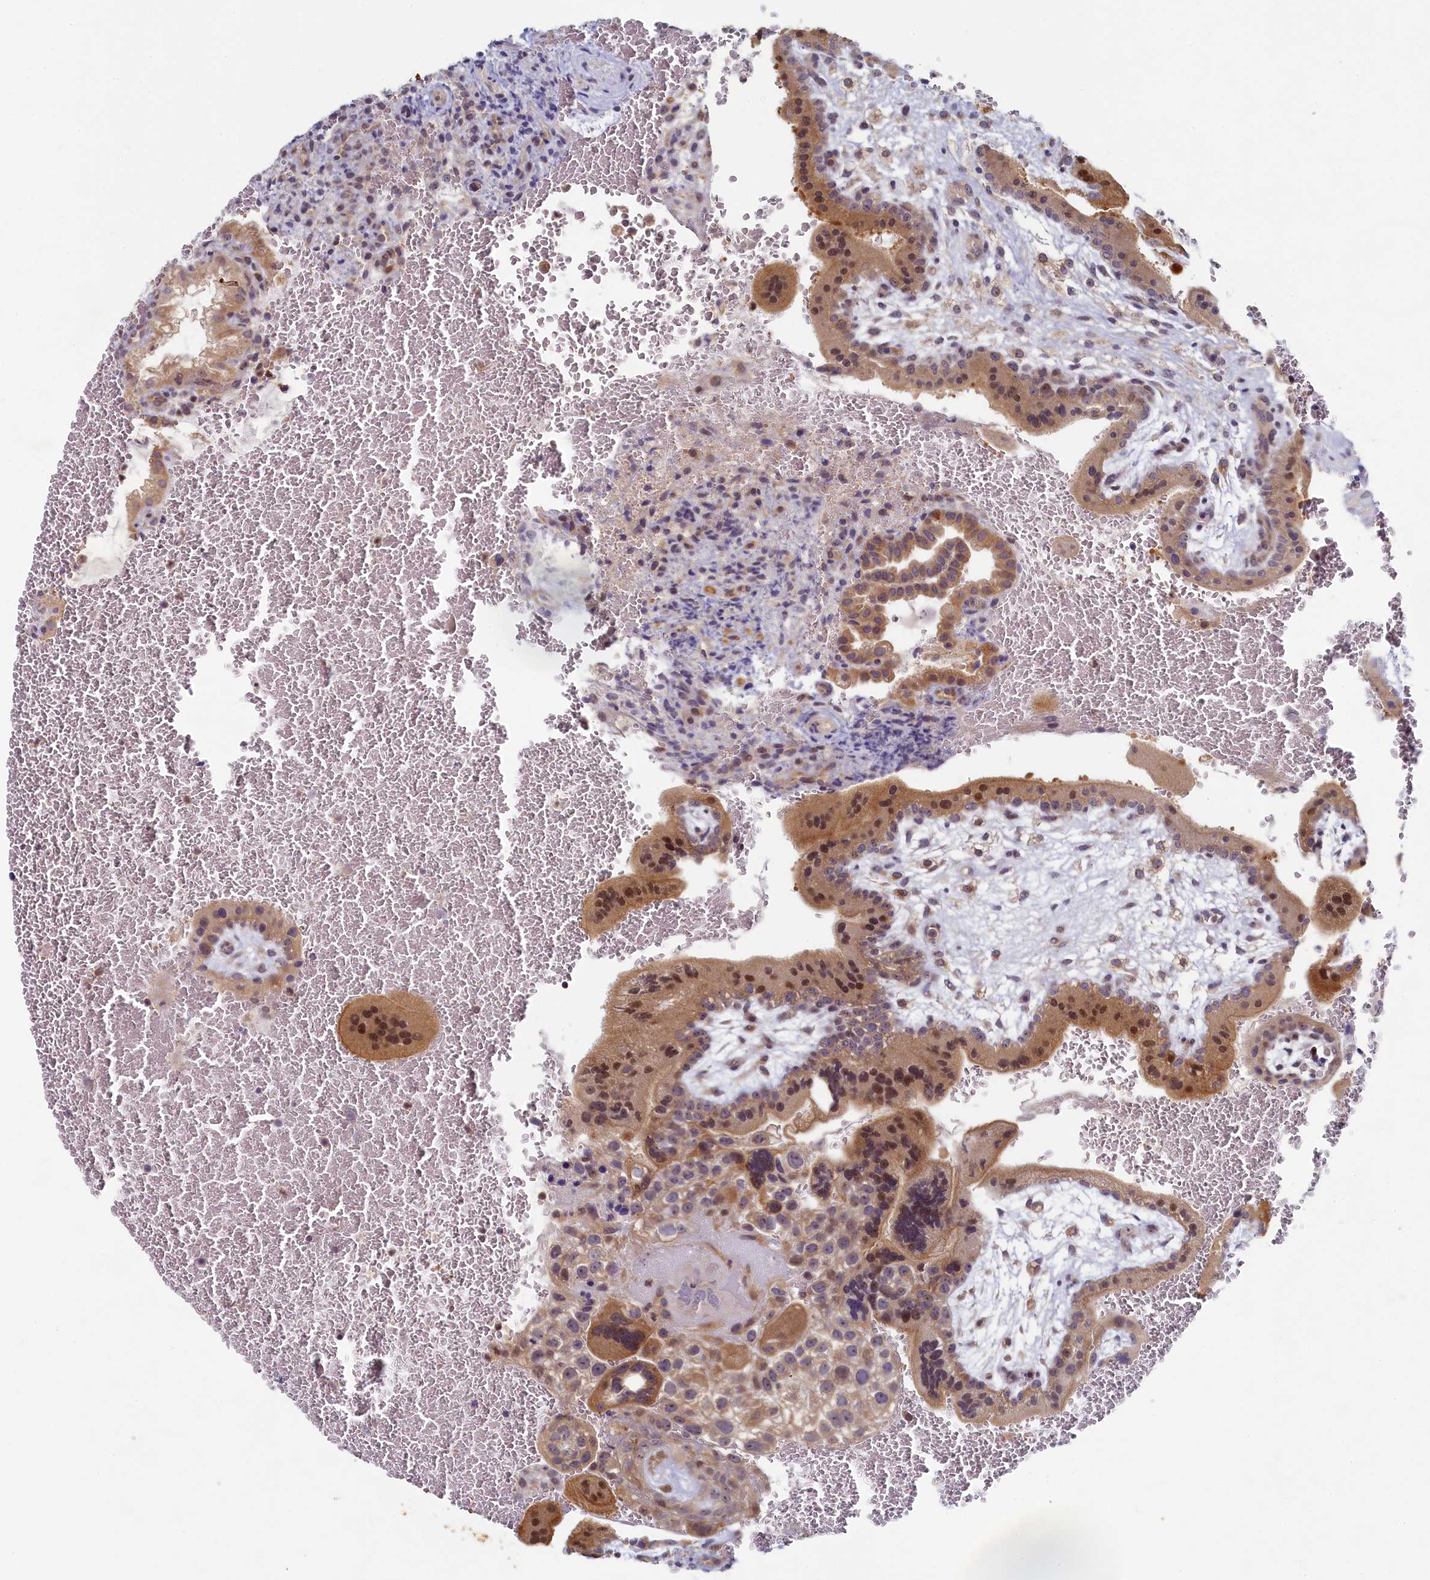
{"staining": {"intensity": "moderate", "quantity": ">75%", "location": "cytoplasmic/membranous,nuclear"}, "tissue": "placenta", "cell_type": "Trophoblastic cells", "image_type": "normal", "snomed": [{"axis": "morphology", "description": "Normal tissue, NOS"}, {"axis": "topography", "description": "Placenta"}], "caption": "Immunohistochemistry (DAB (3,3'-diaminobenzidine)) staining of benign placenta displays moderate cytoplasmic/membranous,nuclear protein positivity in about >75% of trophoblastic cells.", "gene": "CEP20", "patient": {"sex": "female", "age": 35}}